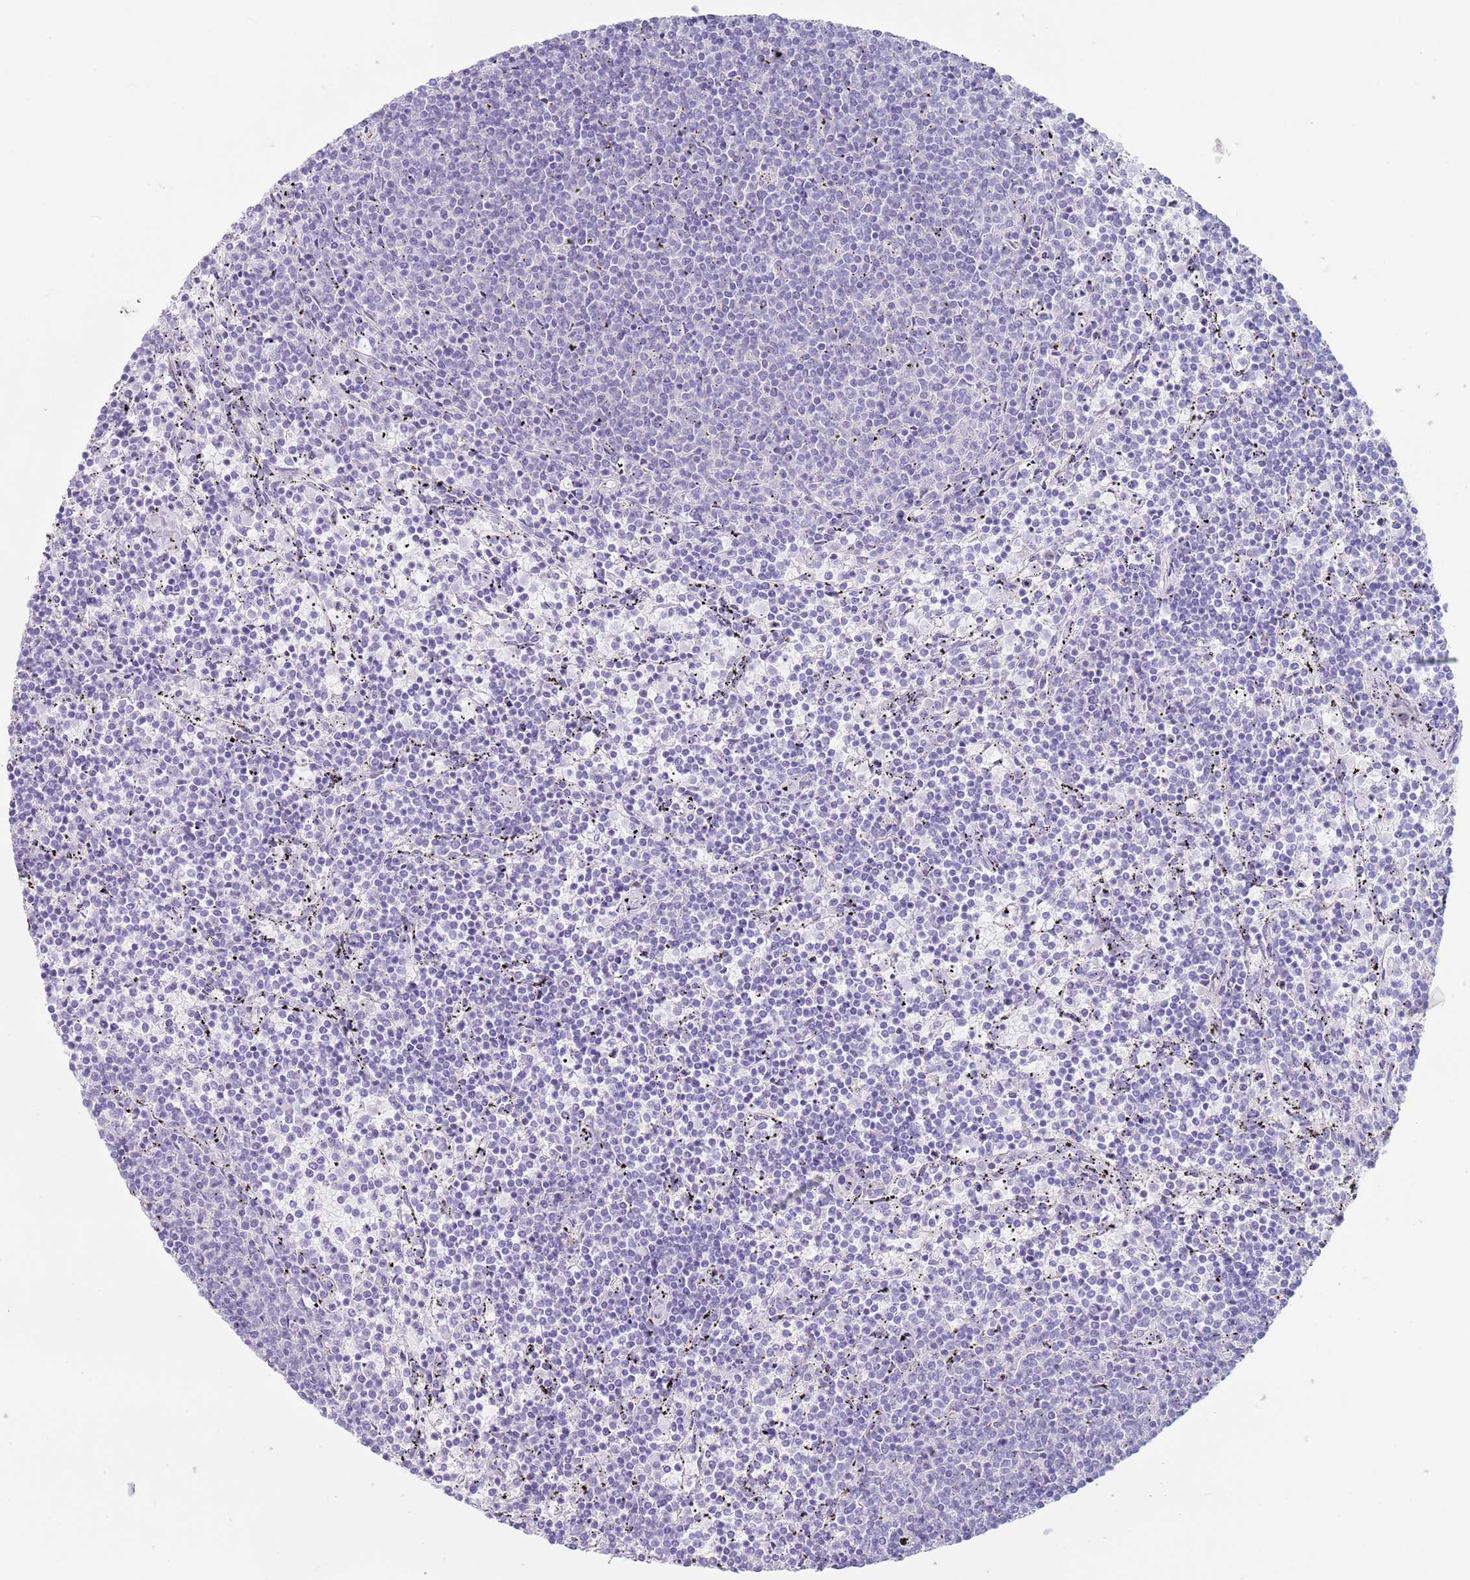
{"staining": {"intensity": "negative", "quantity": "none", "location": "none"}, "tissue": "lymphoma", "cell_type": "Tumor cells", "image_type": "cancer", "snomed": [{"axis": "morphology", "description": "Malignant lymphoma, non-Hodgkin's type, Low grade"}, {"axis": "topography", "description": "Spleen"}], "caption": "Immunohistochemistry (IHC) of malignant lymphoma, non-Hodgkin's type (low-grade) shows no staining in tumor cells. The staining was performed using DAB (3,3'-diaminobenzidine) to visualize the protein expression in brown, while the nuclei were stained in blue with hematoxylin (Magnification: 20x).", "gene": "CPXM2", "patient": {"sex": "female", "age": 50}}